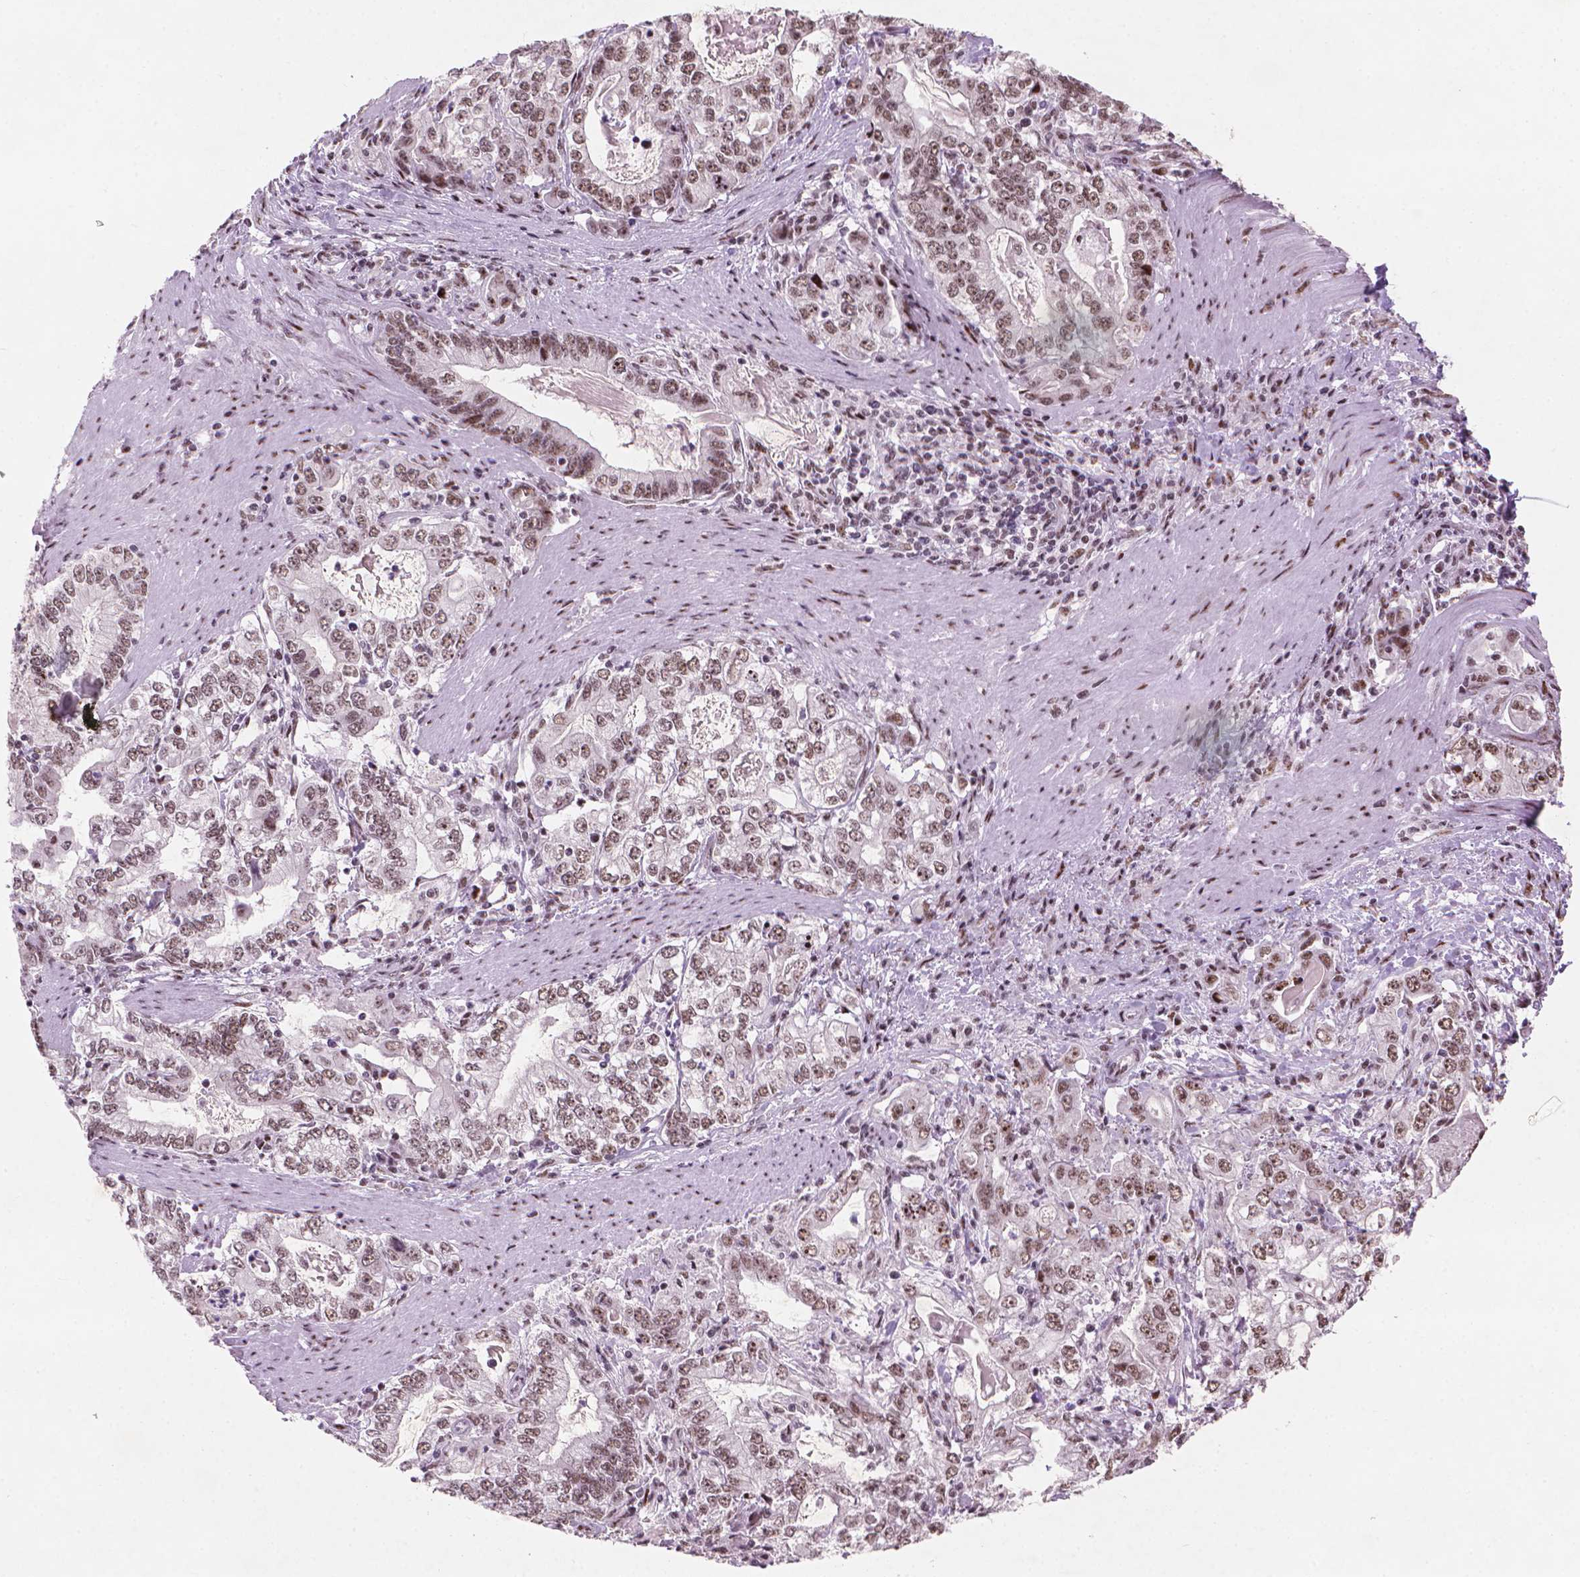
{"staining": {"intensity": "moderate", "quantity": ">75%", "location": "nuclear"}, "tissue": "stomach cancer", "cell_type": "Tumor cells", "image_type": "cancer", "snomed": [{"axis": "morphology", "description": "Adenocarcinoma, NOS"}, {"axis": "topography", "description": "Stomach, lower"}], "caption": "This image demonstrates IHC staining of human stomach adenocarcinoma, with medium moderate nuclear positivity in approximately >75% of tumor cells.", "gene": "HES7", "patient": {"sex": "female", "age": 72}}